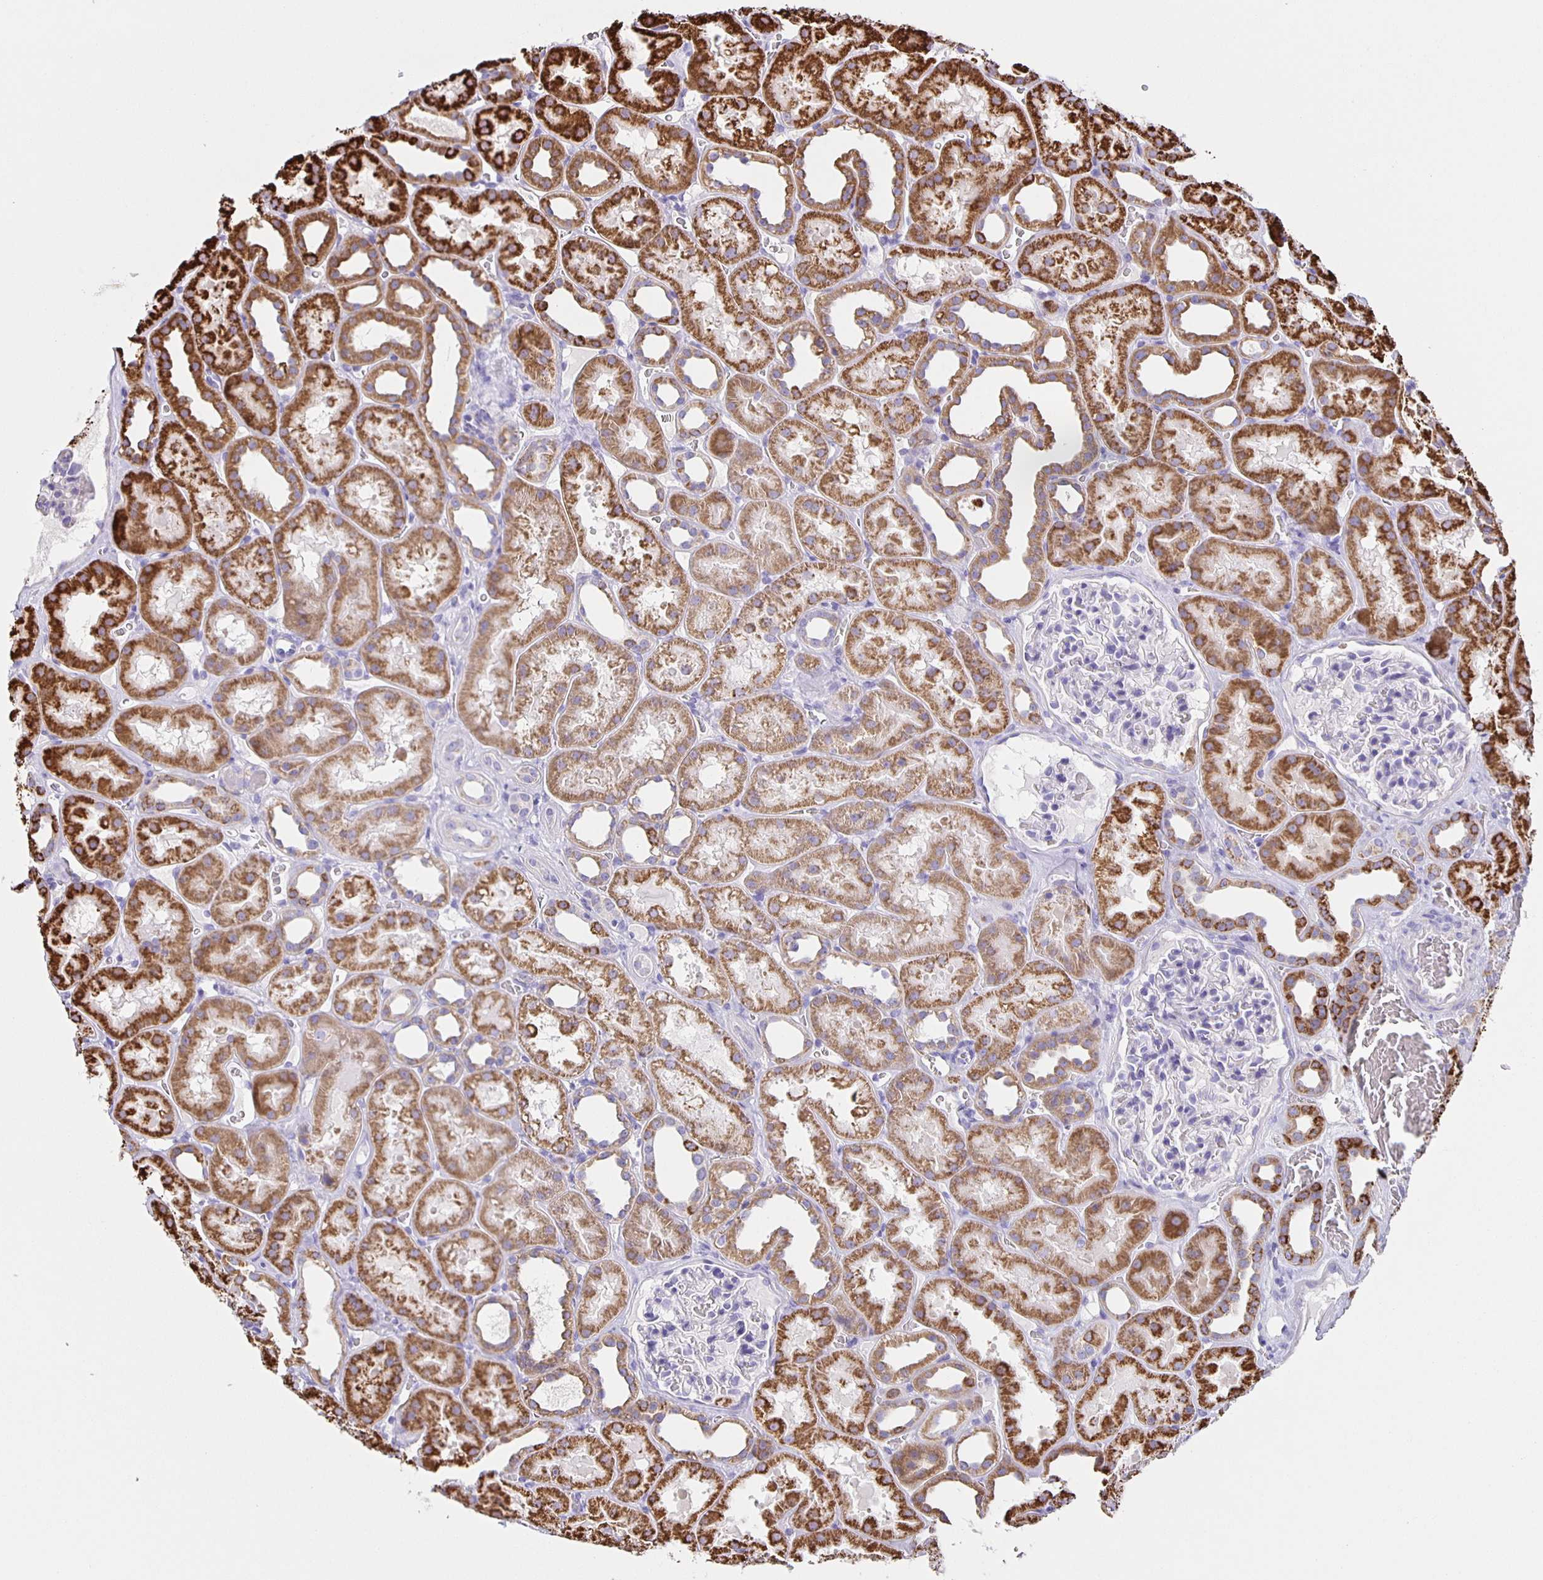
{"staining": {"intensity": "negative", "quantity": "none", "location": "none"}, "tissue": "kidney", "cell_type": "Cells in glomeruli", "image_type": "normal", "snomed": [{"axis": "morphology", "description": "Normal tissue, NOS"}, {"axis": "topography", "description": "Kidney"}], "caption": "IHC of unremarkable human kidney exhibits no expression in cells in glomeruli. (DAB immunohistochemistry (IHC), high magnification).", "gene": "JMJD4", "patient": {"sex": "female", "age": 41}}